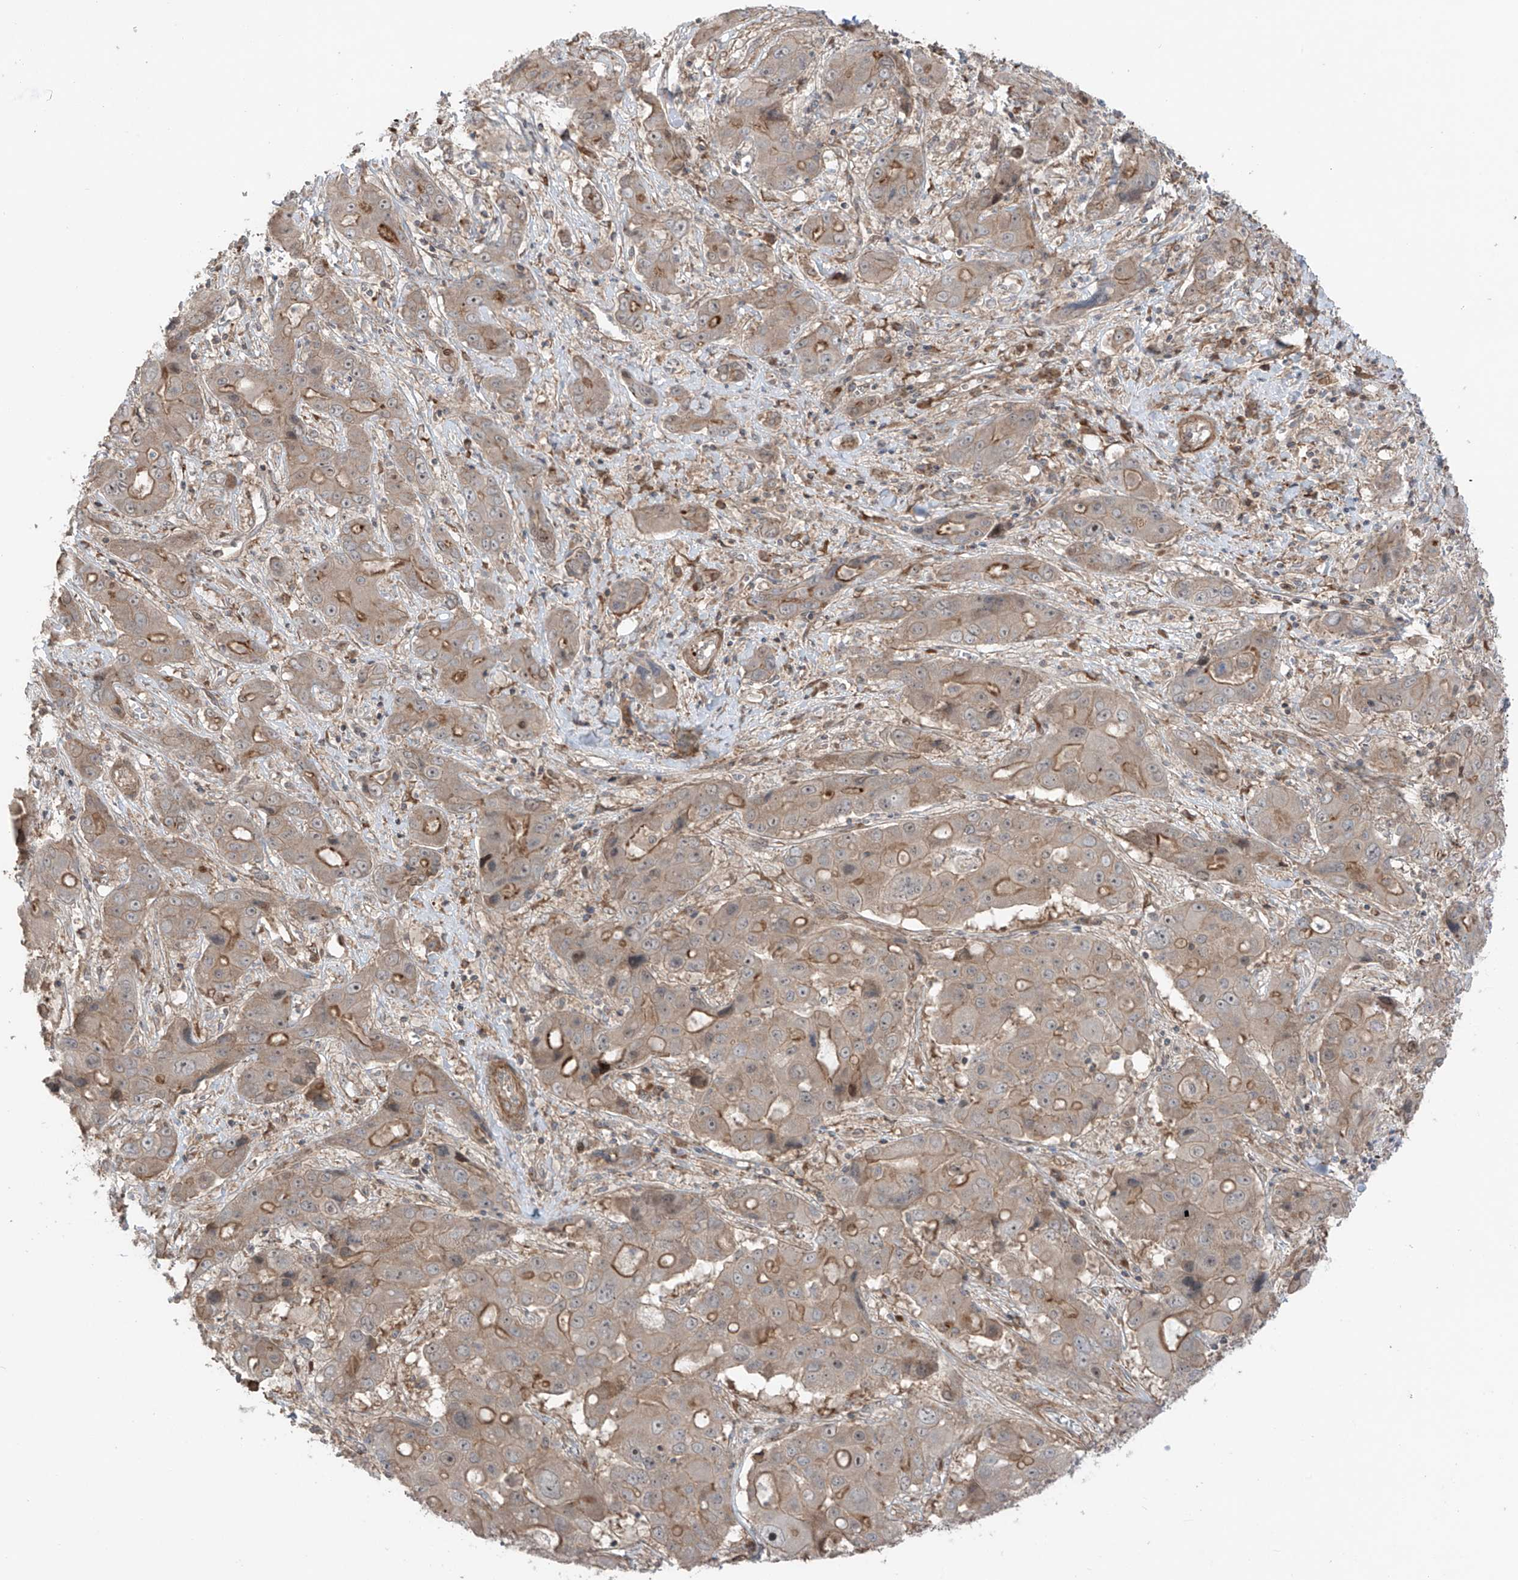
{"staining": {"intensity": "weak", "quantity": ">75%", "location": "cytoplasmic/membranous"}, "tissue": "liver cancer", "cell_type": "Tumor cells", "image_type": "cancer", "snomed": [{"axis": "morphology", "description": "Cholangiocarcinoma"}, {"axis": "topography", "description": "Liver"}], "caption": "This is a photomicrograph of immunohistochemistry (IHC) staining of liver cancer, which shows weak staining in the cytoplasmic/membranous of tumor cells.", "gene": "LRRC74A", "patient": {"sex": "male", "age": 67}}